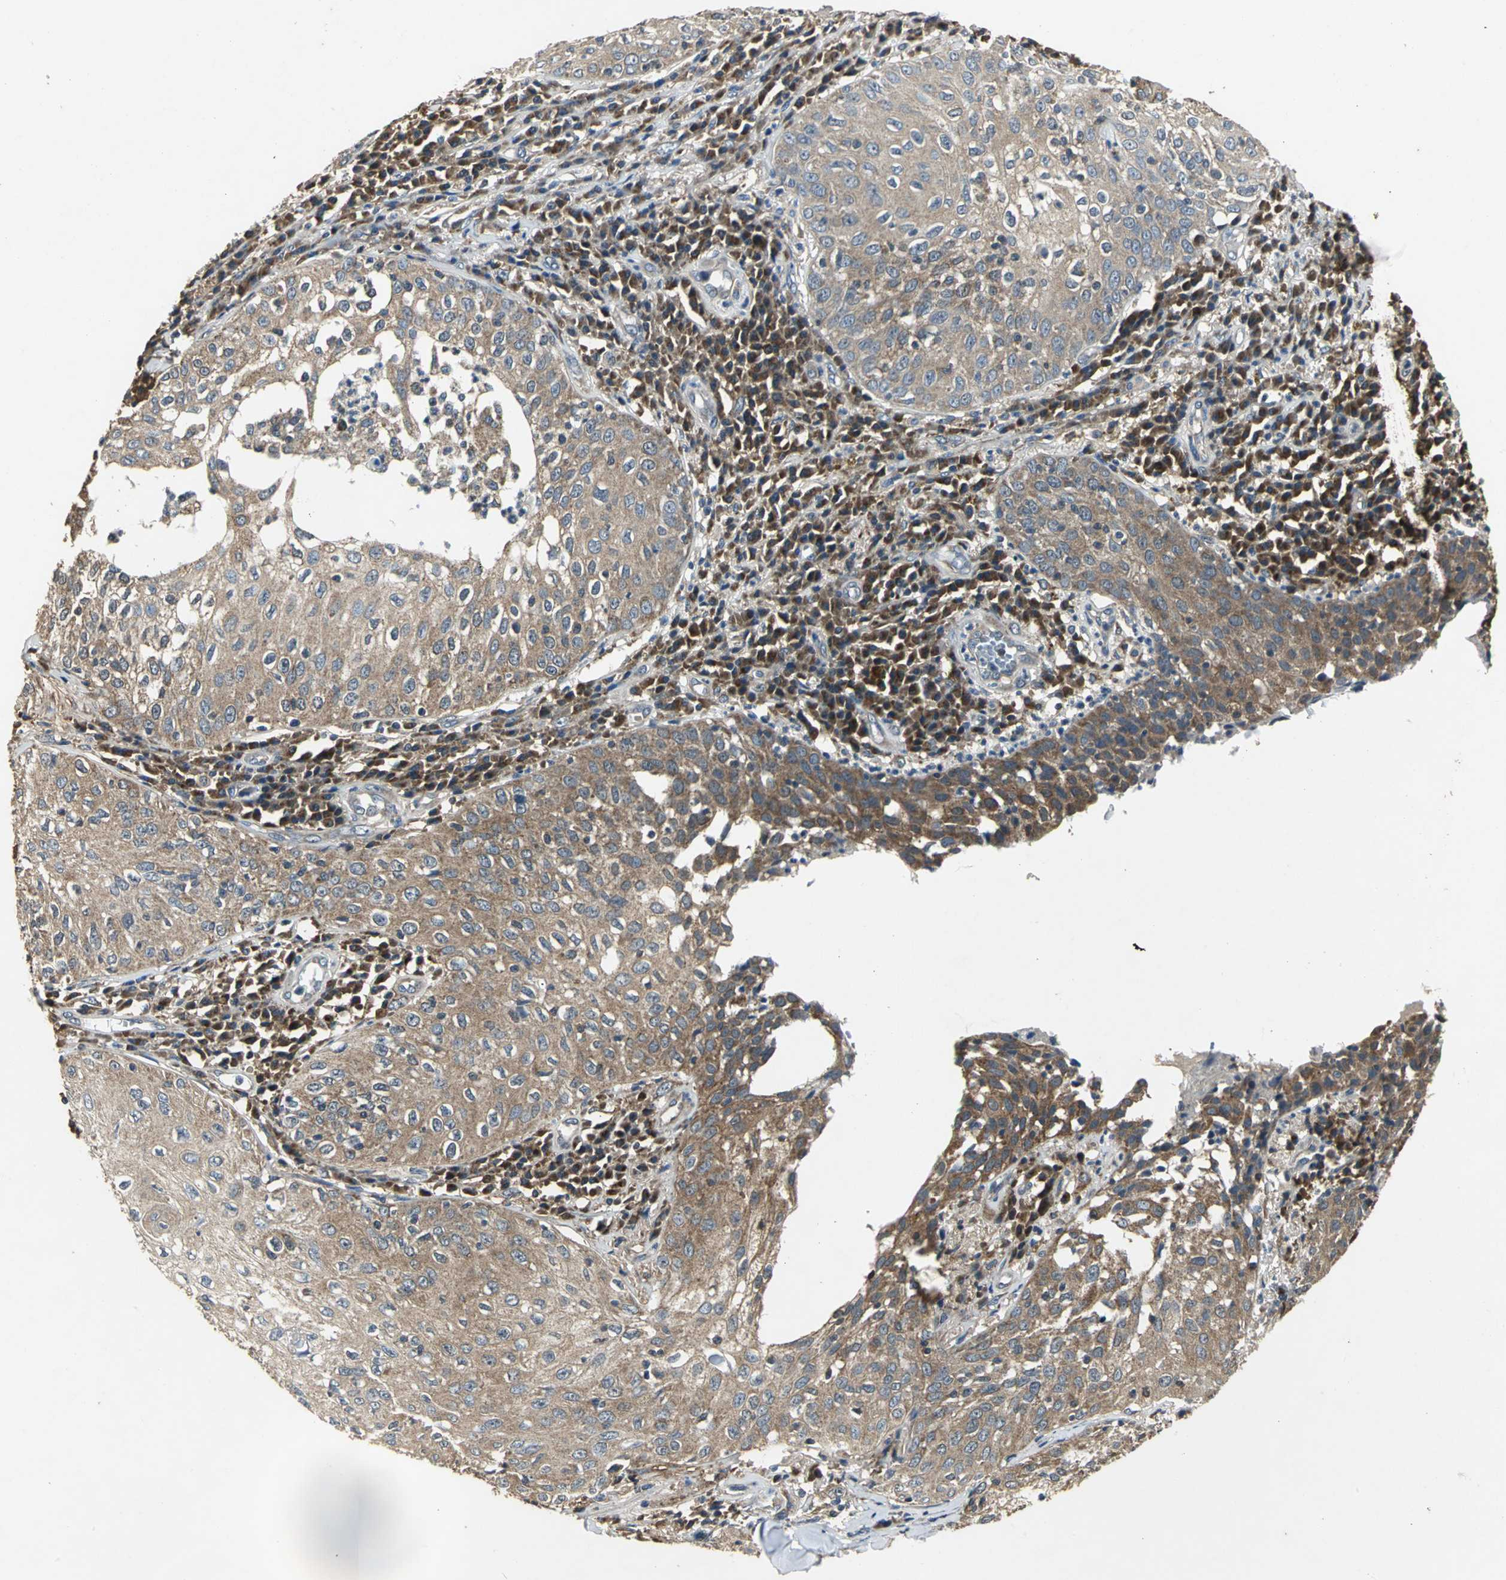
{"staining": {"intensity": "moderate", "quantity": ">75%", "location": "cytoplasmic/membranous"}, "tissue": "skin cancer", "cell_type": "Tumor cells", "image_type": "cancer", "snomed": [{"axis": "morphology", "description": "Squamous cell carcinoma, NOS"}, {"axis": "topography", "description": "Skin"}], "caption": "Immunohistochemical staining of human skin cancer (squamous cell carcinoma) shows medium levels of moderate cytoplasmic/membranous positivity in about >75% of tumor cells. (brown staining indicates protein expression, while blue staining denotes nuclei).", "gene": "IRF3", "patient": {"sex": "male", "age": 65}}